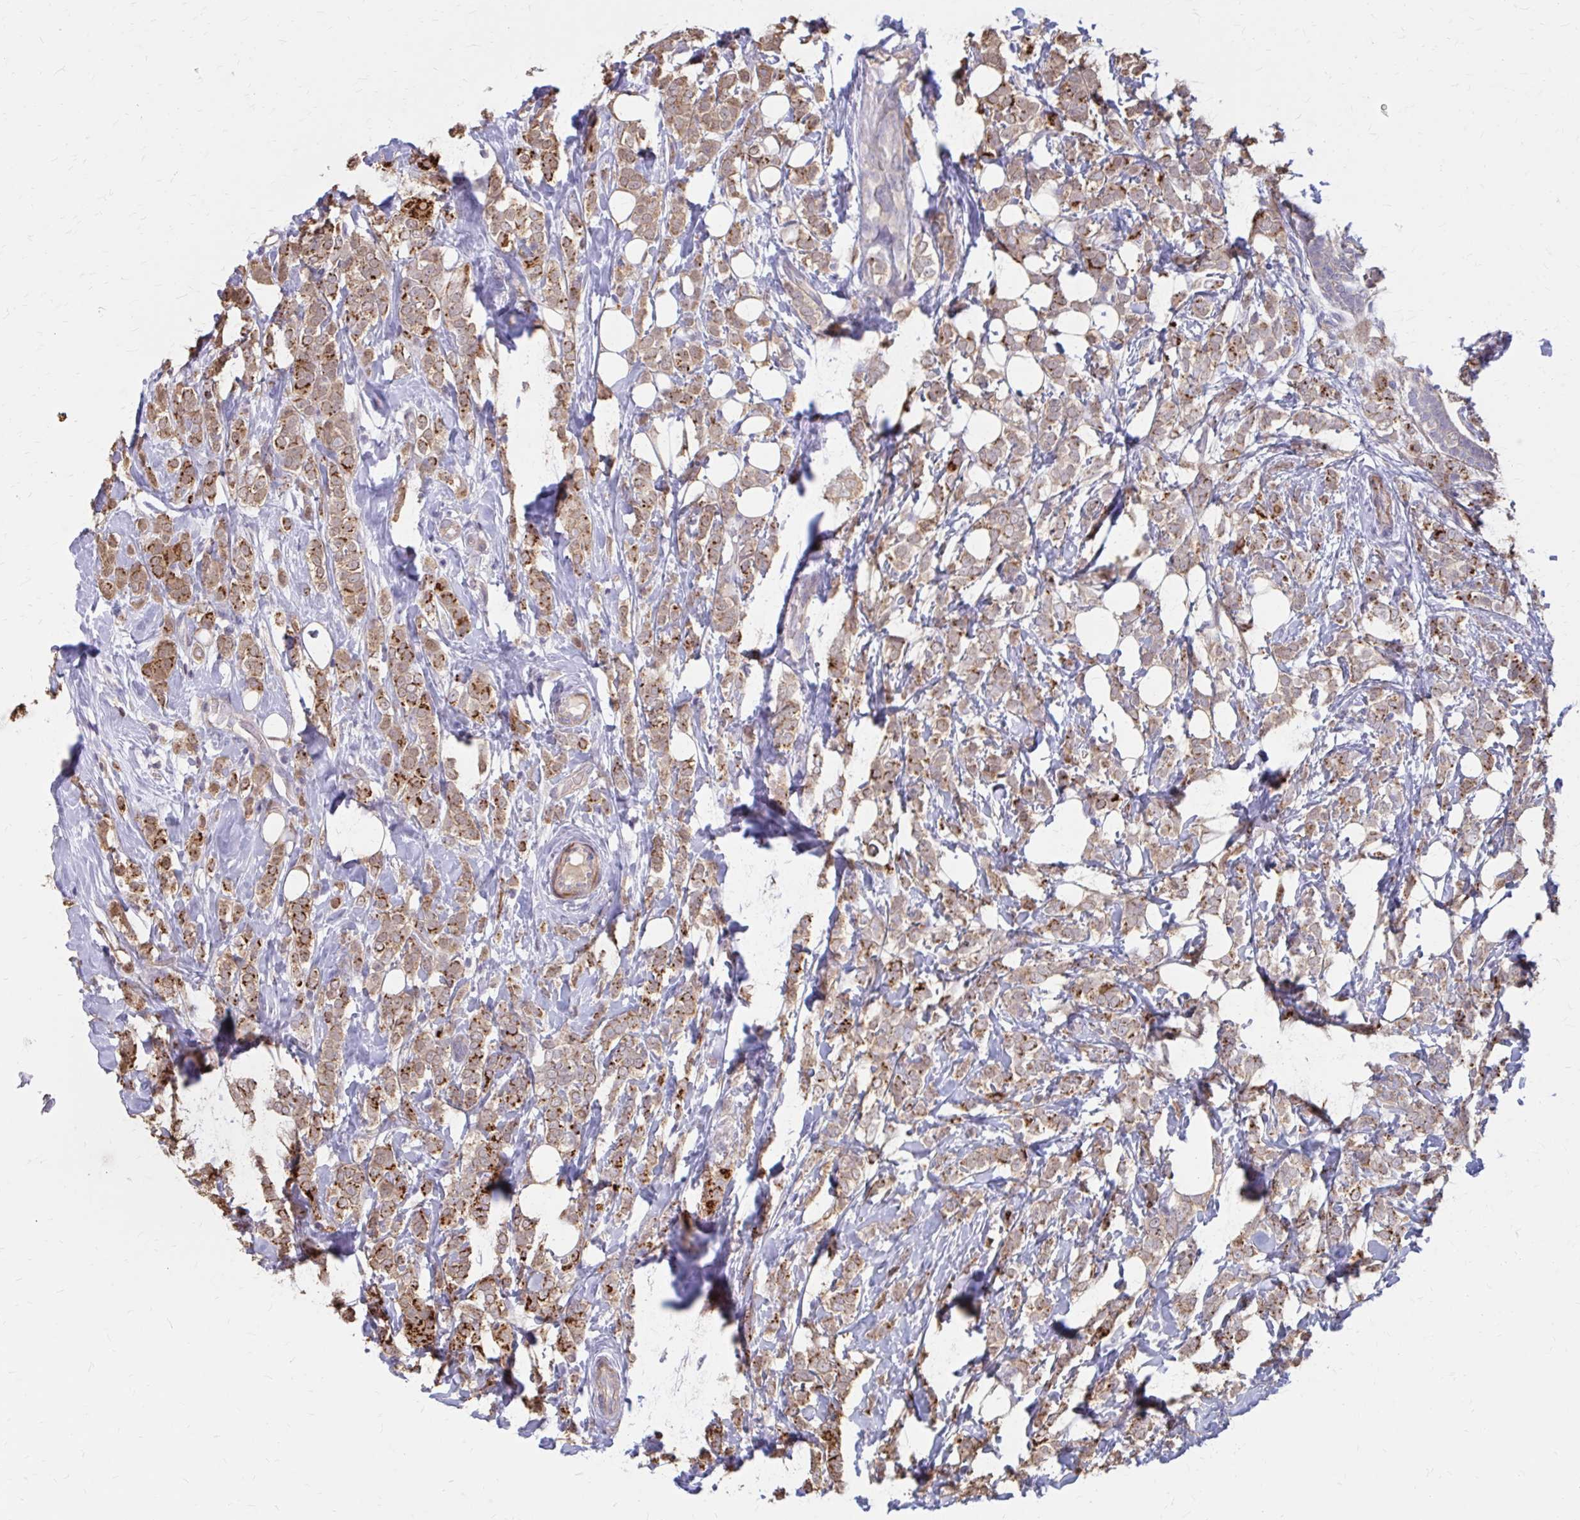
{"staining": {"intensity": "strong", "quantity": "25%-75%", "location": "cytoplasmic/membranous"}, "tissue": "breast cancer", "cell_type": "Tumor cells", "image_type": "cancer", "snomed": [{"axis": "morphology", "description": "Lobular carcinoma"}, {"axis": "topography", "description": "Breast"}], "caption": "Strong cytoplasmic/membranous staining is present in about 25%-75% of tumor cells in breast cancer (lobular carcinoma).", "gene": "IFI44L", "patient": {"sex": "female", "age": 49}}